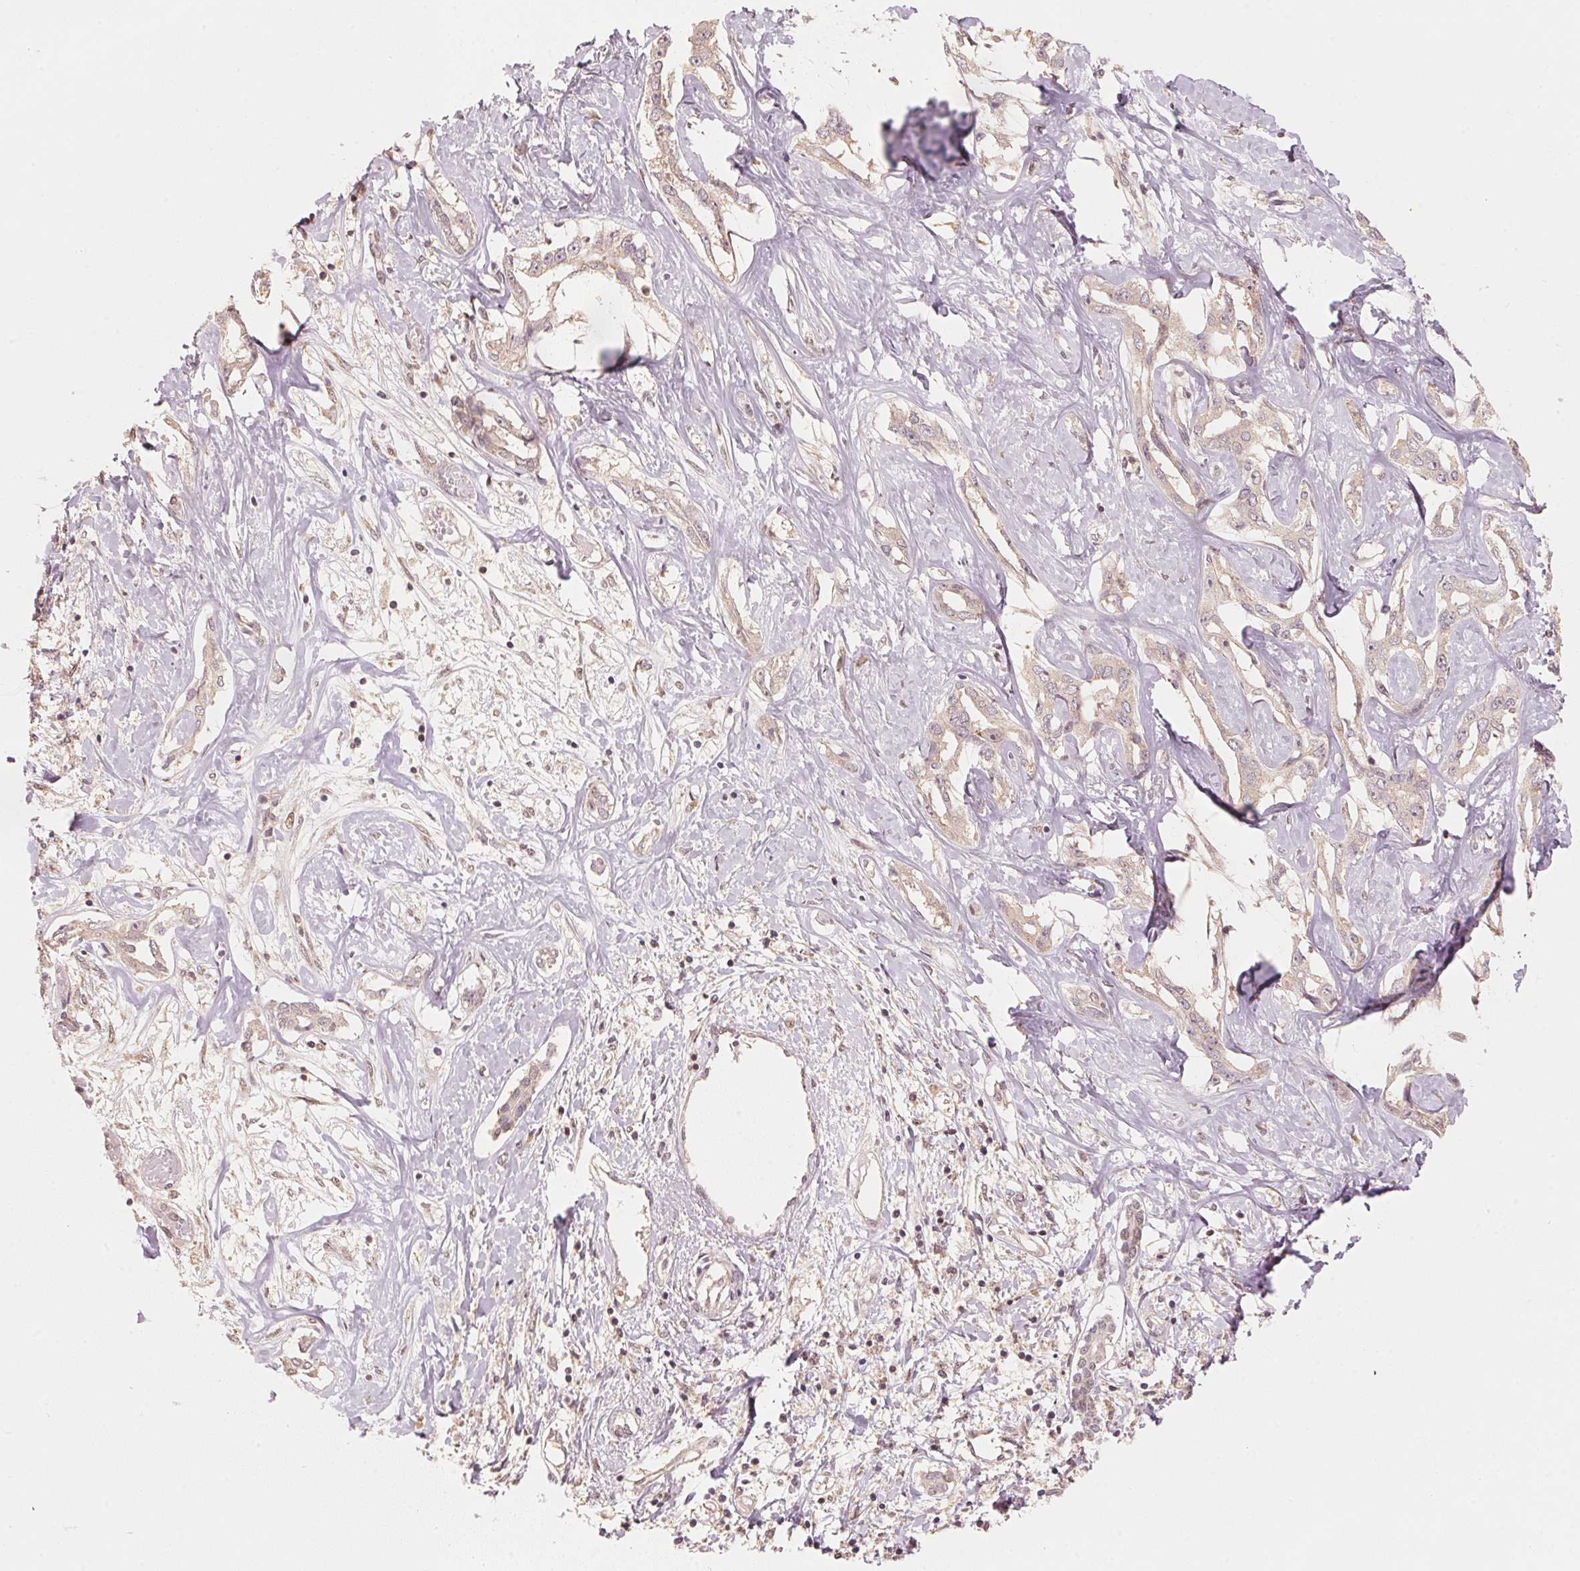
{"staining": {"intensity": "weak", "quantity": ">75%", "location": "cytoplasmic/membranous"}, "tissue": "liver cancer", "cell_type": "Tumor cells", "image_type": "cancer", "snomed": [{"axis": "morphology", "description": "Cholangiocarcinoma"}, {"axis": "topography", "description": "Liver"}], "caption": "Weak cytoplasmic/membranous staining is appreciated in approximately >75% of tumor cells in liver cholangiocarcinoma. The staining is performed using DAB (3,3'-diaminobenzidine) brown chromogen to label protein expression. The nuclei are counter-stained blue using hematoxylin.", "gene": "C2orf73", "patient": {"sex": "male", "age": 59}}